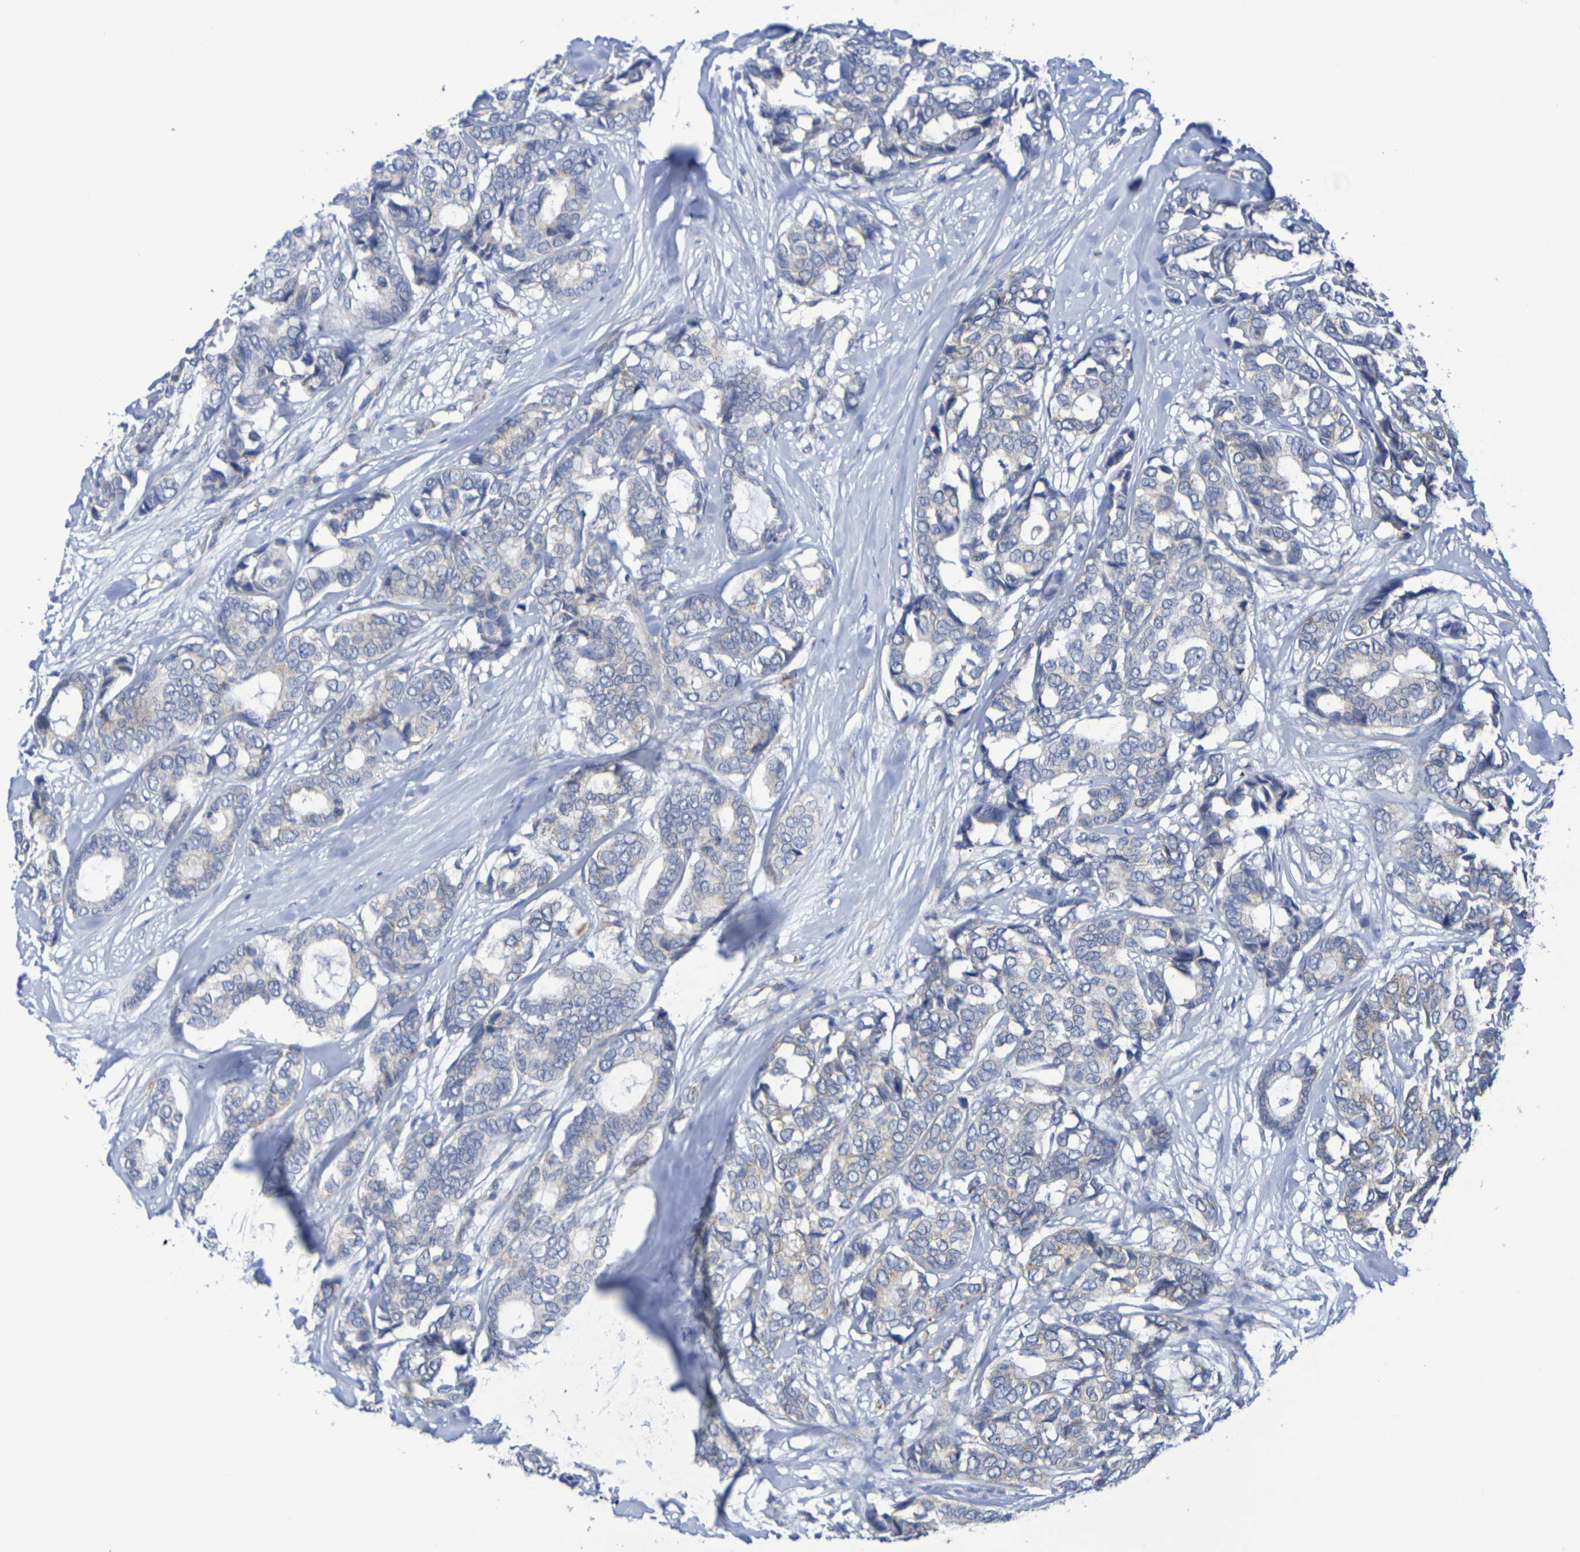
{"staining": {"intensity": "moderate", "quantity": "25%-75%", "location": "cytoplasmic/membranous"}, "tissue": "breast cancer", "cell_type": "Tumor cells", "image_type": "cancer", "snomed": [{"axis": "morphology", "description": "Duct carcinoma"}, {"axis": "topography", "description": "Breast"}], "caption": "About 25%-75% of tumor cells in invasive ductal carcinoma (breast) demonstrate moderate cytoplasmic/membranous protein positivity as visualized by brown immunohistochemical staining.", "gene": "TMCC3", "patient": {"sex": "female", "age": 87}}